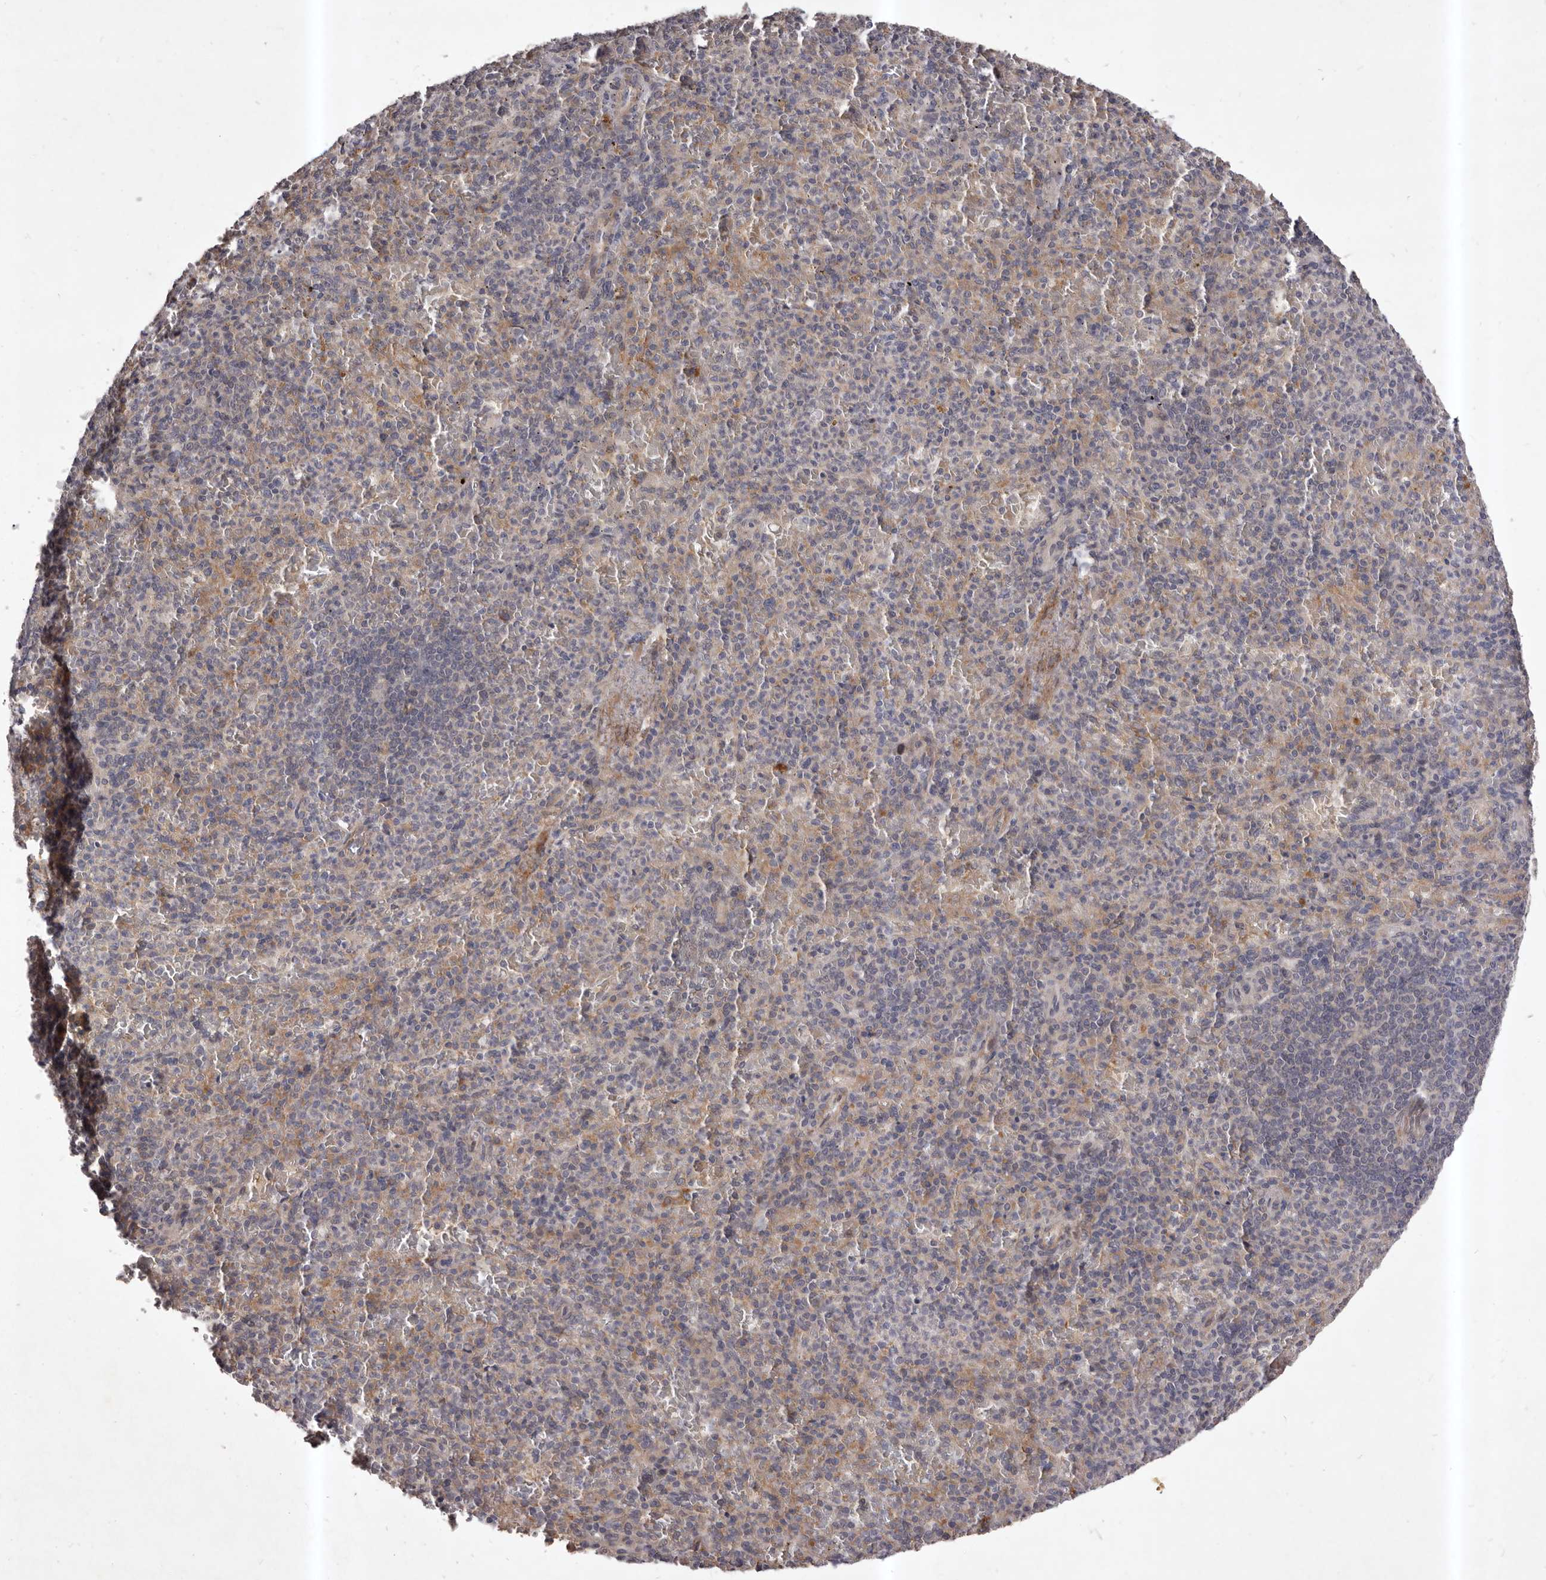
{"staining": {"intensity": "weak", "quantity": "<25%", "location": "cytoplasmic/membranous"}, "tissue": "spleen", "cell_type": "Cells in red pulp", "image_type": "normal", "snomed": [{"axis": "morphology", "description": "Normal tissue, NOS"}, {"axis": "topography", "description": "Spleen"}], "caption": "This histopathology image is of unremarkable spleen stained with IHC to label a protein in brown with the nuclei are counter-stained blue. There is no positivity in cells in red pulp. The staining is performed using DAB brown chromogen with nuclei counter-stained in using hematoxylin.", "gene": "HBS1L", "patient": {"sex": "female", "age": 74}}